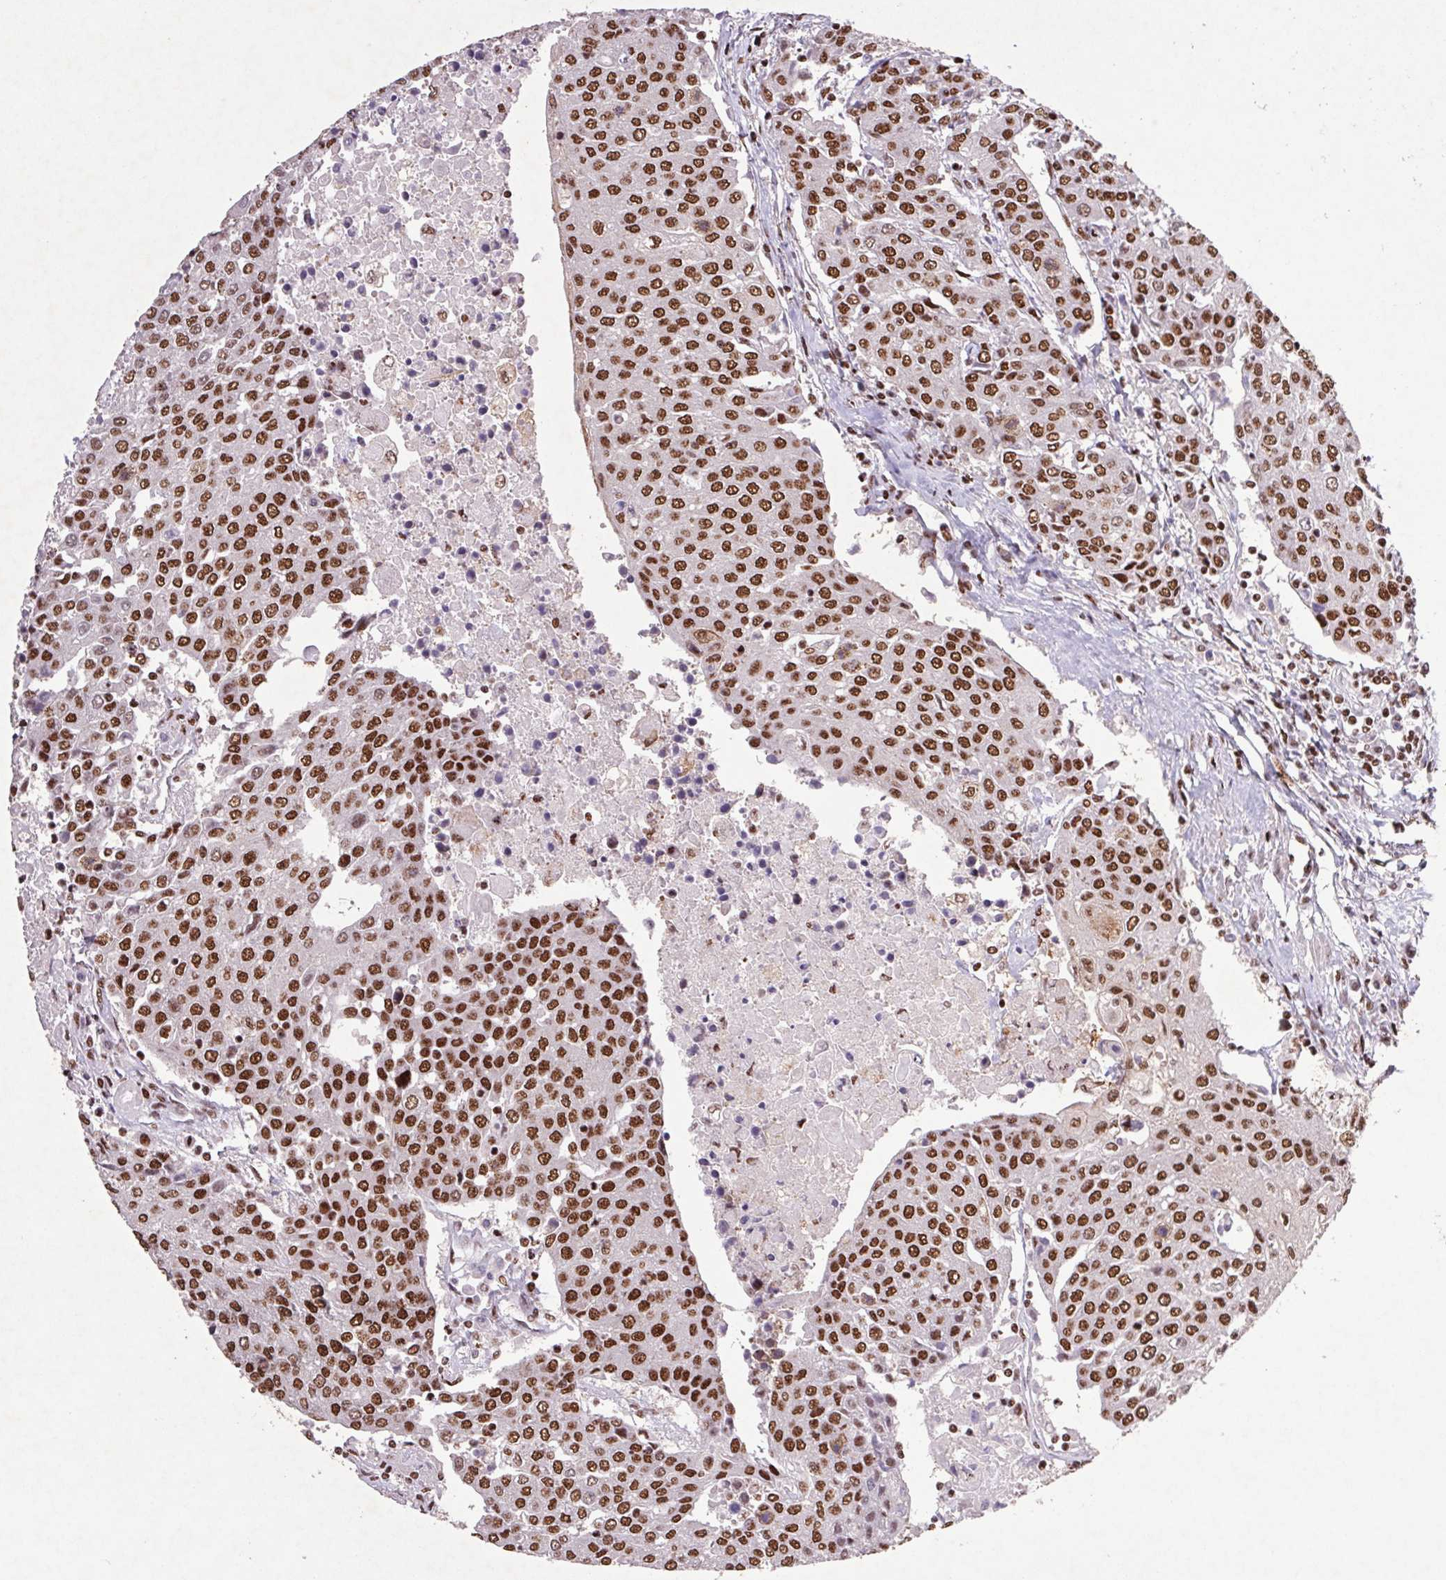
{"staining": {"intensity": "strong", "quantity": ">75%", "location": "nuclear"}, "tissue": "urothelial cancer", "cell_type": "Tumor cells", "image_type": "cancer", "snomed": [{"axis": "morphology", "description": "Urothelial carcinoma, High grade"}, {"axis": "topography", "description": "Urinary bladder"}], "caption": "Urothelial carcinoma (high-grade) stained with DAB immunohistochemistry (IHC) exhibits high levels of strong nuclear staining in approximately >75% of tumor cells. Nuclei are stained in blue.", "gene": "LDLRAD4", "patient": {"sex": "female", "age": 85}}